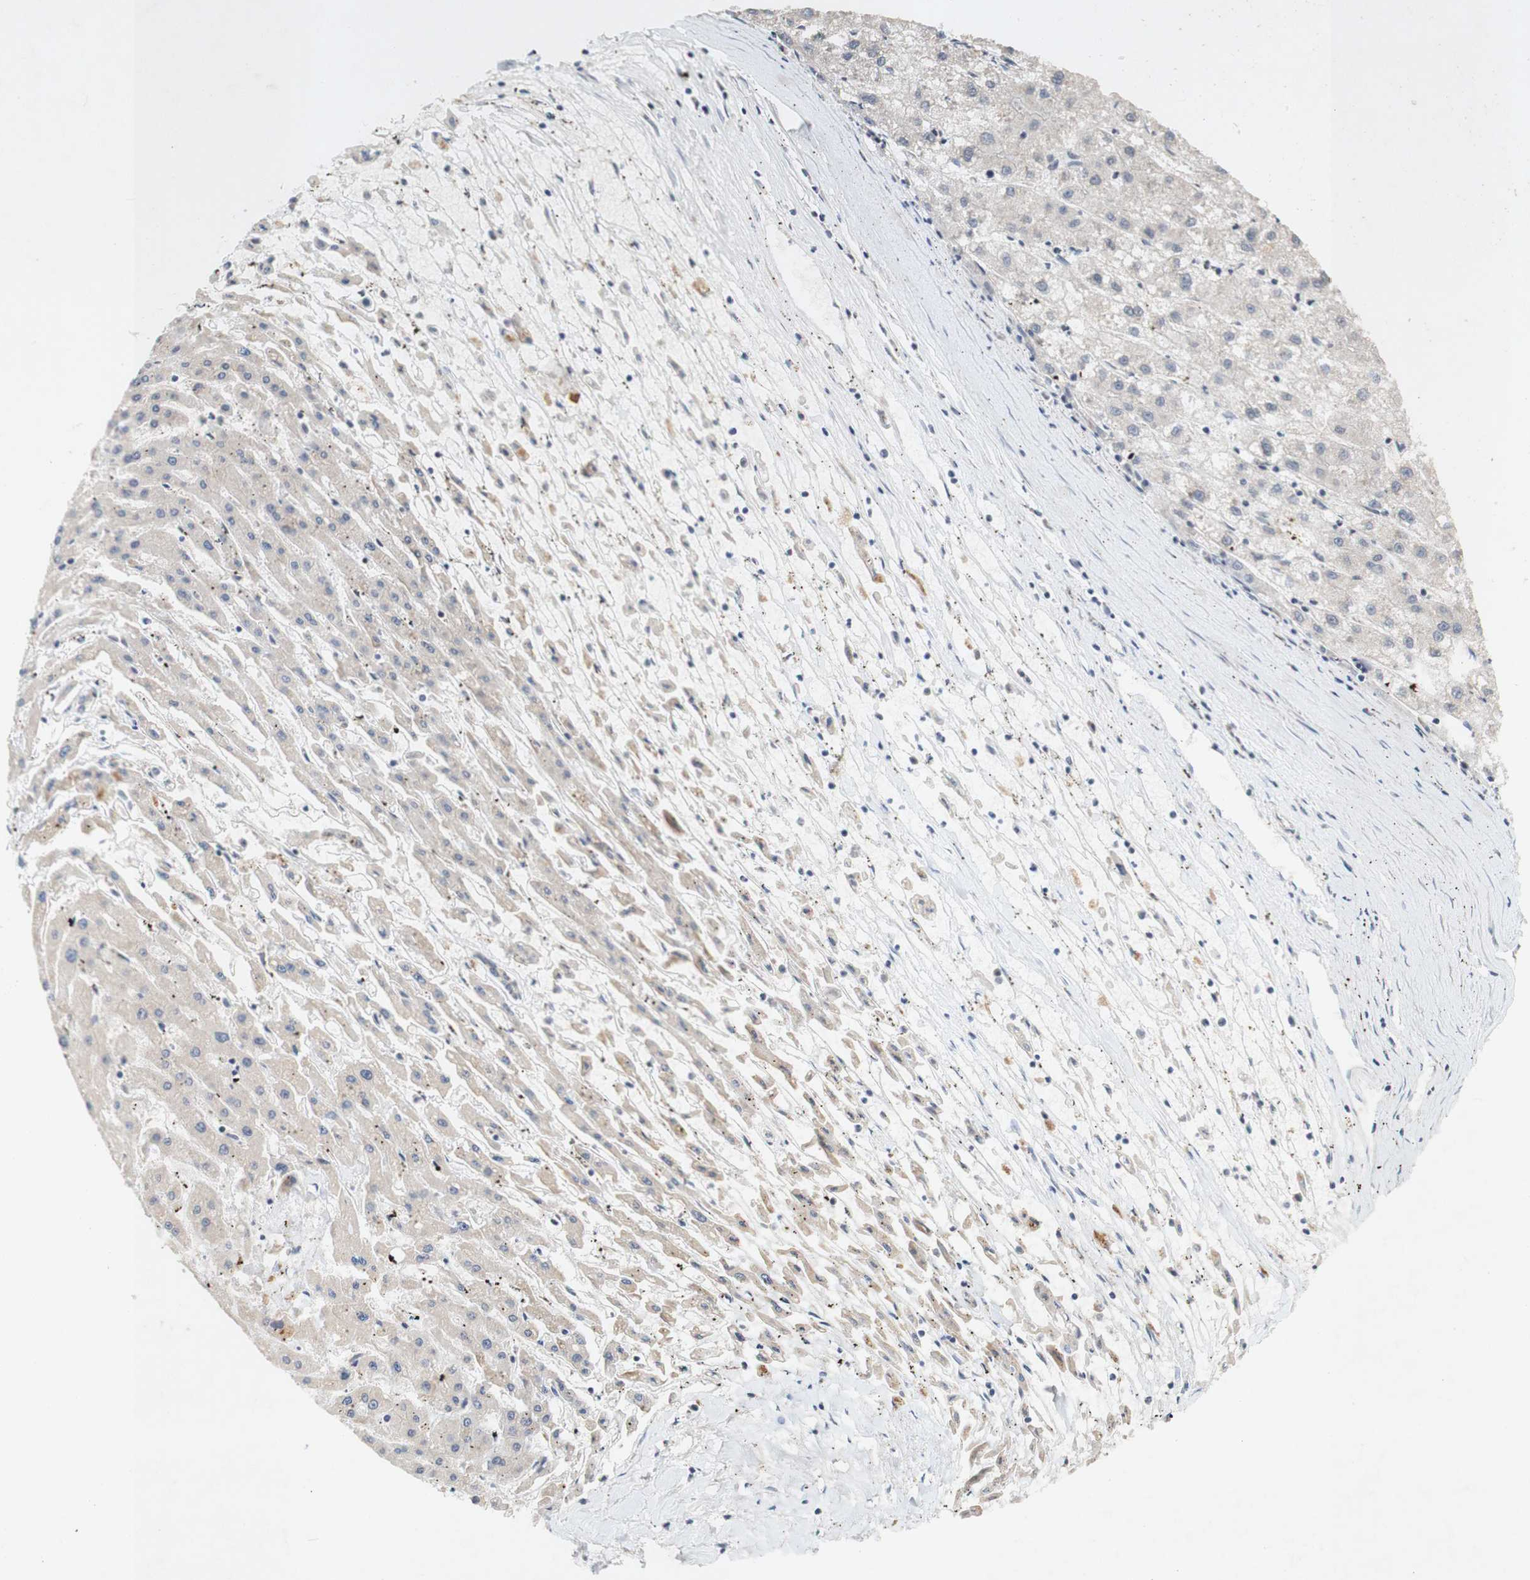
{"staining": {"intensity": "weak", "quantity": ">75%", "location": "cytoplasmic/membranous"}, "tissue": "liver cancer", "cell_type": "Tumor cells", "image_type": "cancer", "snomed": [{"axis": "morphology", "description": "Carcinoma, Hepatocellular, NOS"}, {"axis": "topography", "description": "Liver"}], "caption": "This is a micrograph of immunohistochemistry staining of hepatocellular carcinoma (liver), which shows weak staining in the cytoplasmic/membranous of tumor cells.", "gene": "PIN1", "patient": {"sex": "male", "age": 72}}